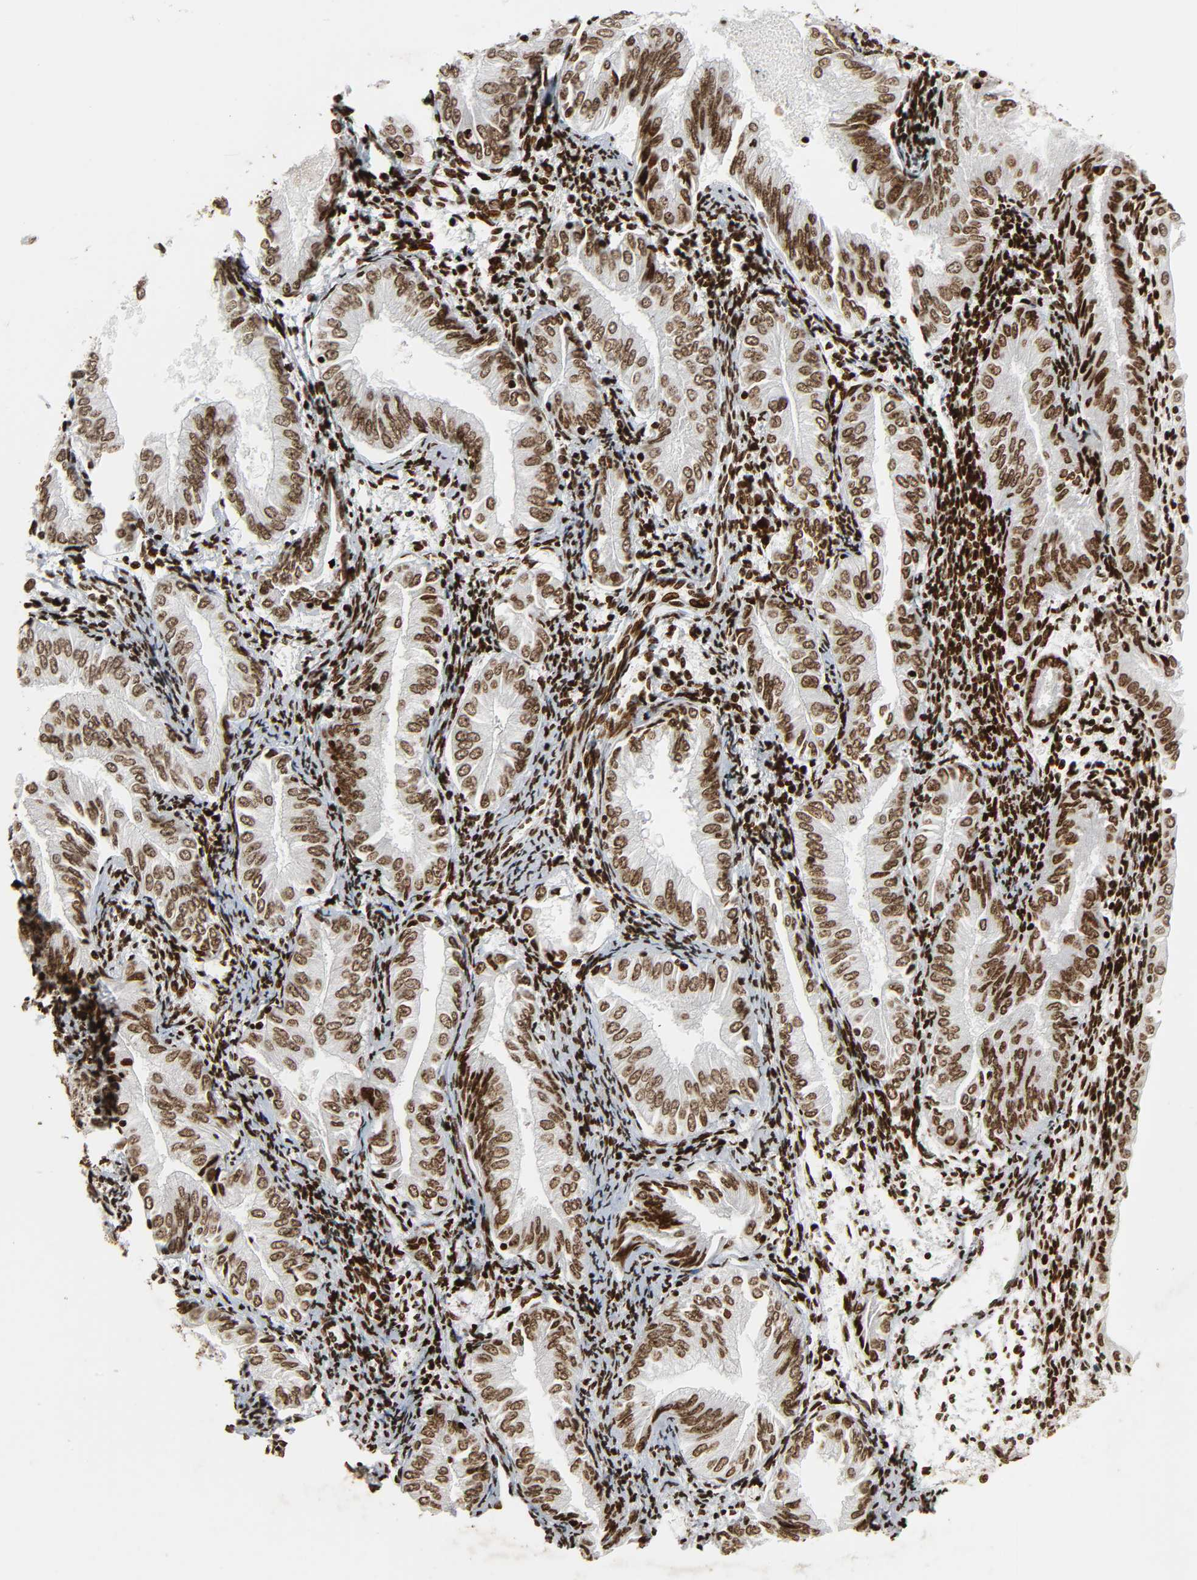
{"staining": {"intensity": "moderate", "quantity": ">75%", "location": "nuclear"}, "tissue": "endometrial cancer", "cell_type": "Tumor cells", "image_type": "cancer", "snomed": [{"axis": "morphology", "description": "Adenocarcinoma, NOS"}, {"axis": "topography", "description": "Endometrium"}], "caption": "There is medium levels of moderate nuclear expression in tumor cells of endometrial cancer, as demonstrated by immunohistochemical staining (brown color).", "gene": "RXRA", "patient": {"sex": "female", "age": 53}}